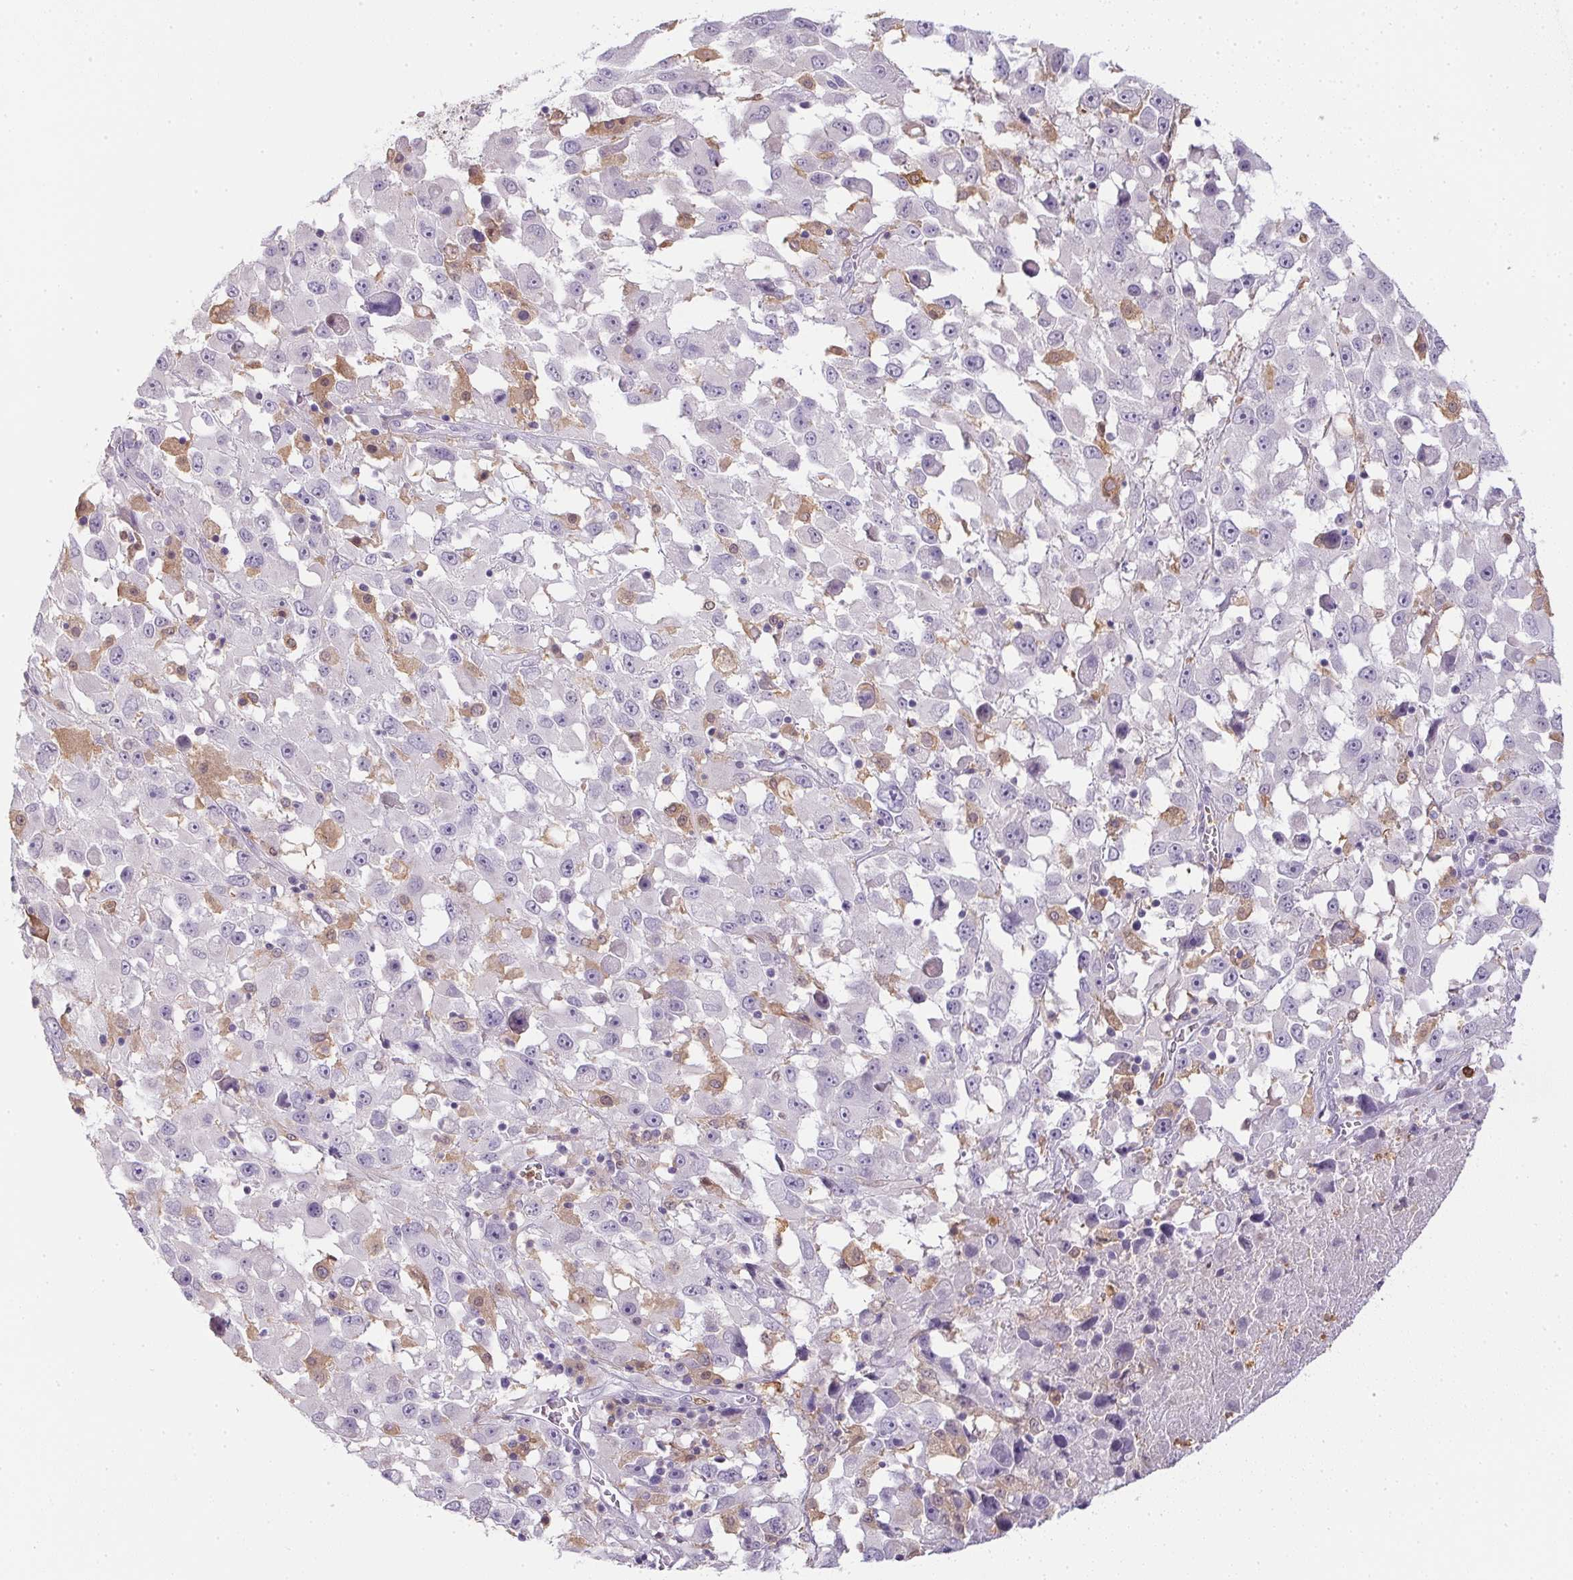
{"staining": {"intensity": "negative", "quantity": "none", "location": "none"}, "tissue": "melanoma", "cell_type": "Tumor cells", "image_type": "cancer", "snomed": [{"axis": "morphology", "description": "Malignant melanoma, Metastatic site"}, {"axis": "topography", "description": "Soft tissue"}], "caption": "The micrograph shows no staining of tumor cells in melanoma. The staining is performed using DAB brown chromogen with nuclei counter-stained in using hematoxylin.", "gene": "DNAJC5G", "patient": {"sex": "male", "age": 50}}